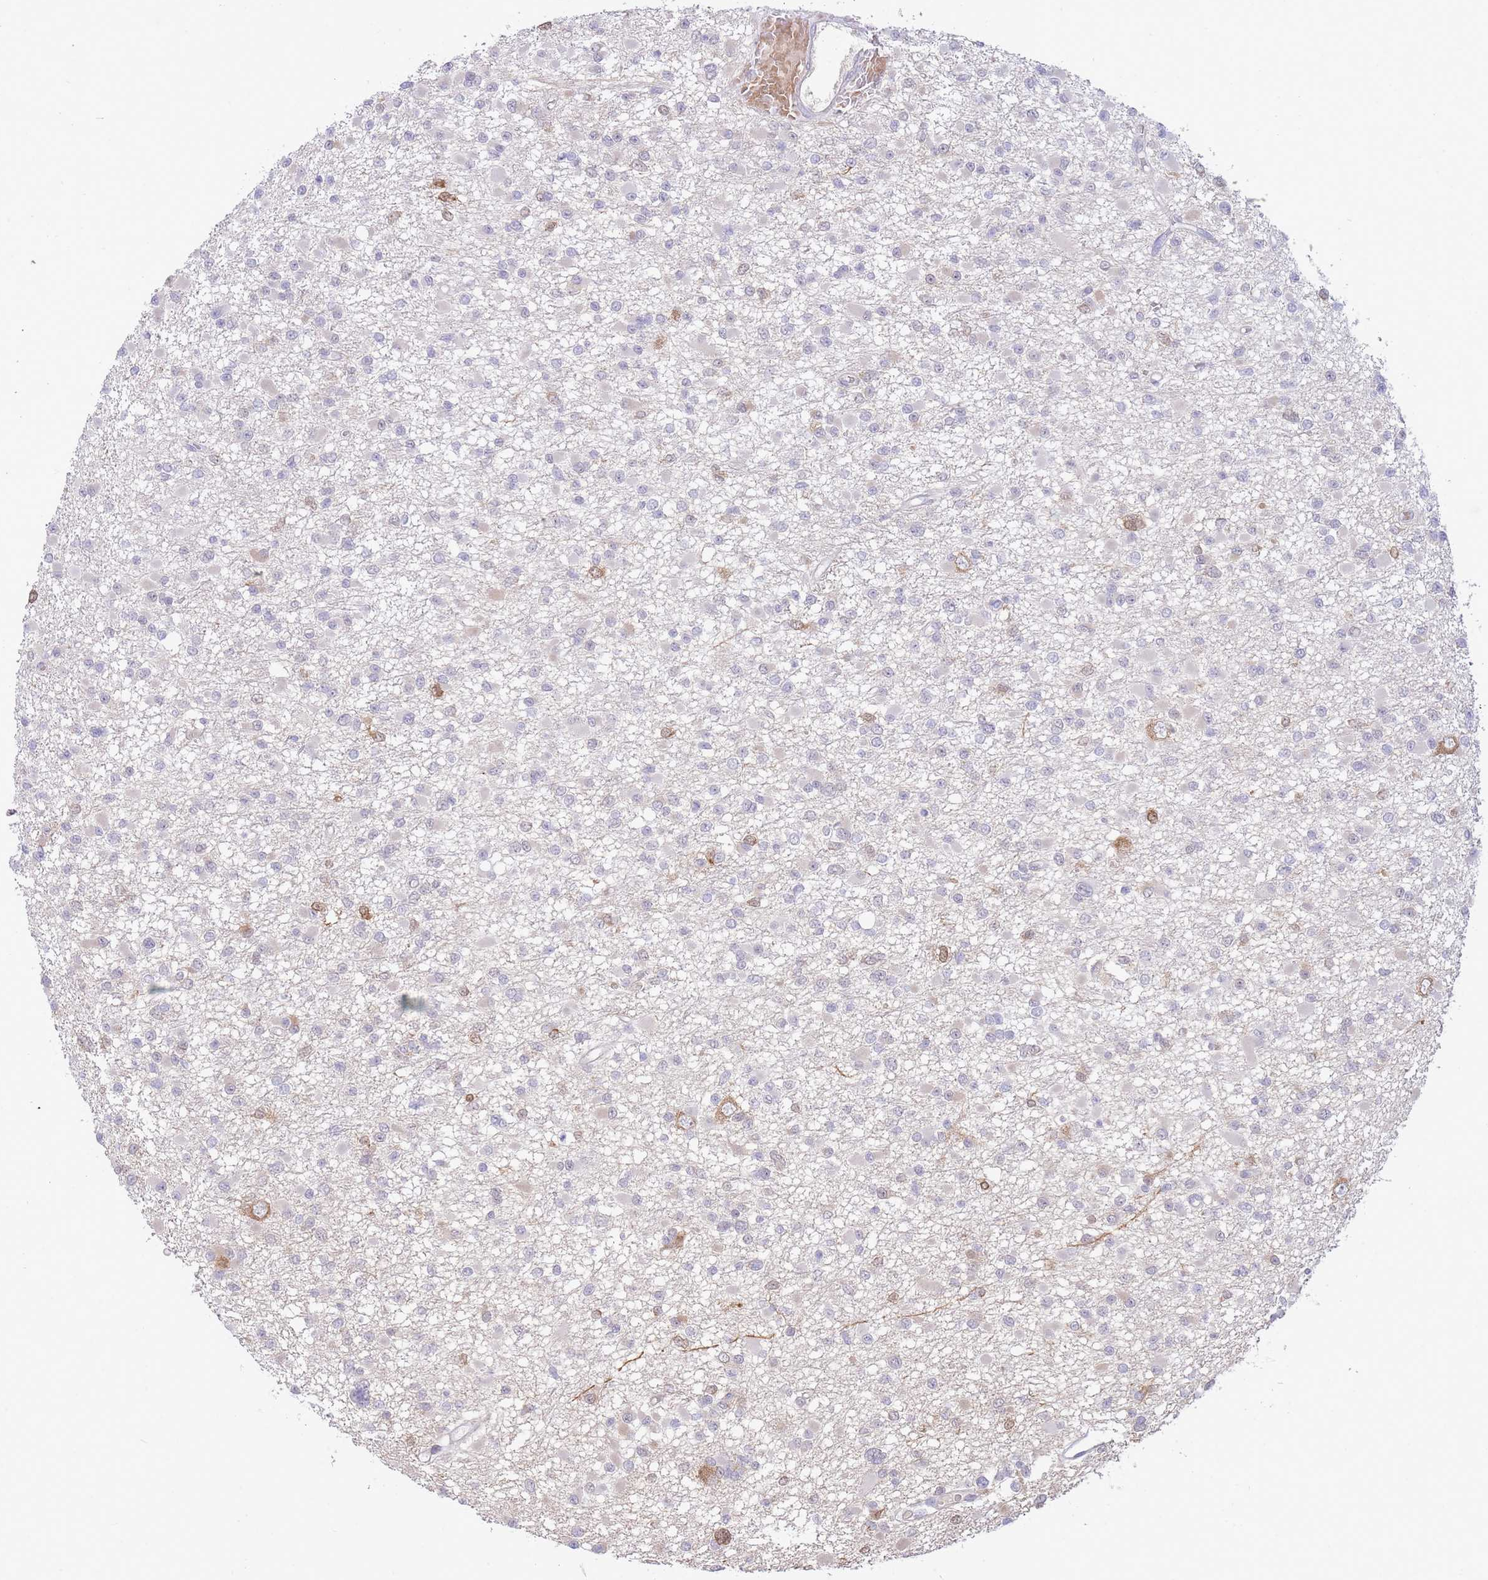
{"staining": {"intensity": "weak", "quantity": "<25%", "location": "cytoplasmic/membranous"}, "tissue": "glioma", "cell_type": "Tumor cells", "image_type": "cancer", "snomed": [{"axis": "morphology", "description": "Glioma, malignant, Low grade"}, {"axis": "topography", "description": "Brain"}], "caption": "The micrograph reveals no staining of tumor cells in glioma.", "gene": "FBXO46", "patient": {"sex": "female", "age": 22}}